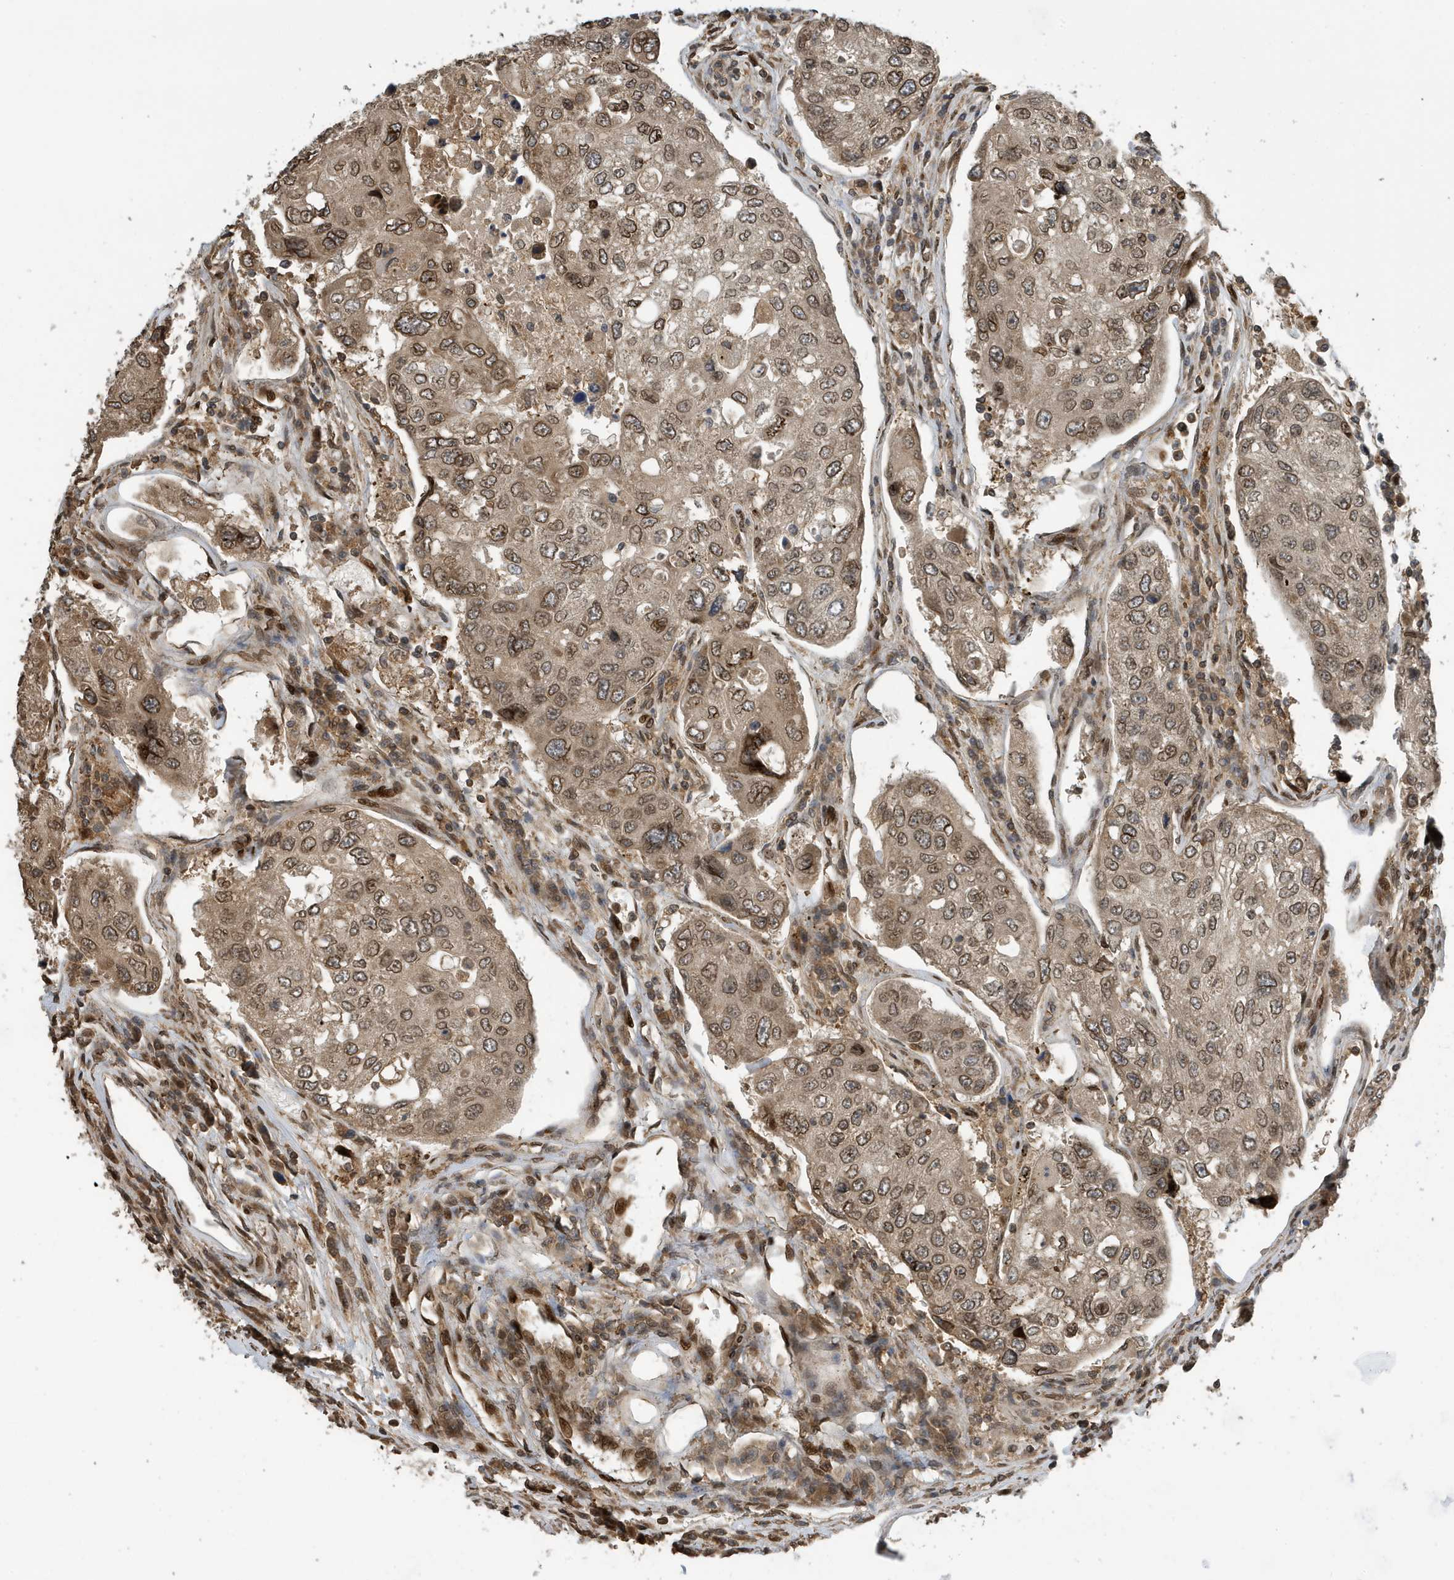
{"staining": {"intensity": "moderate", "quantity": ">75%", "location": "cytoplasmic/membranous,nuclear"}, "tissue": "urothelial cancer", "cell_type": "Tumor cells", "image_type": "cancer", "snomed": [{"axis": "morphology", "description": "Urothelial carcinoma, High grade"}, {"axis": "topography", "description": "Lymph node"}, {"axis": "topography", "description": "Urinary bladder"}], "caption": "DAB immunohistochemical staining of human urothelial carcinoma (high-grade) displays moderate cytoplasmic/membranous and nuclear protein staining in approximately >75% of tumor cells. Using DAB (3,3'-diaminobenzidine) (brown) and hematoxylin (blue) stains, captured at high magnification using brightfield microscopy.", "gene": "DUSP18", "patient": {"sex": "male", "age": 51}}